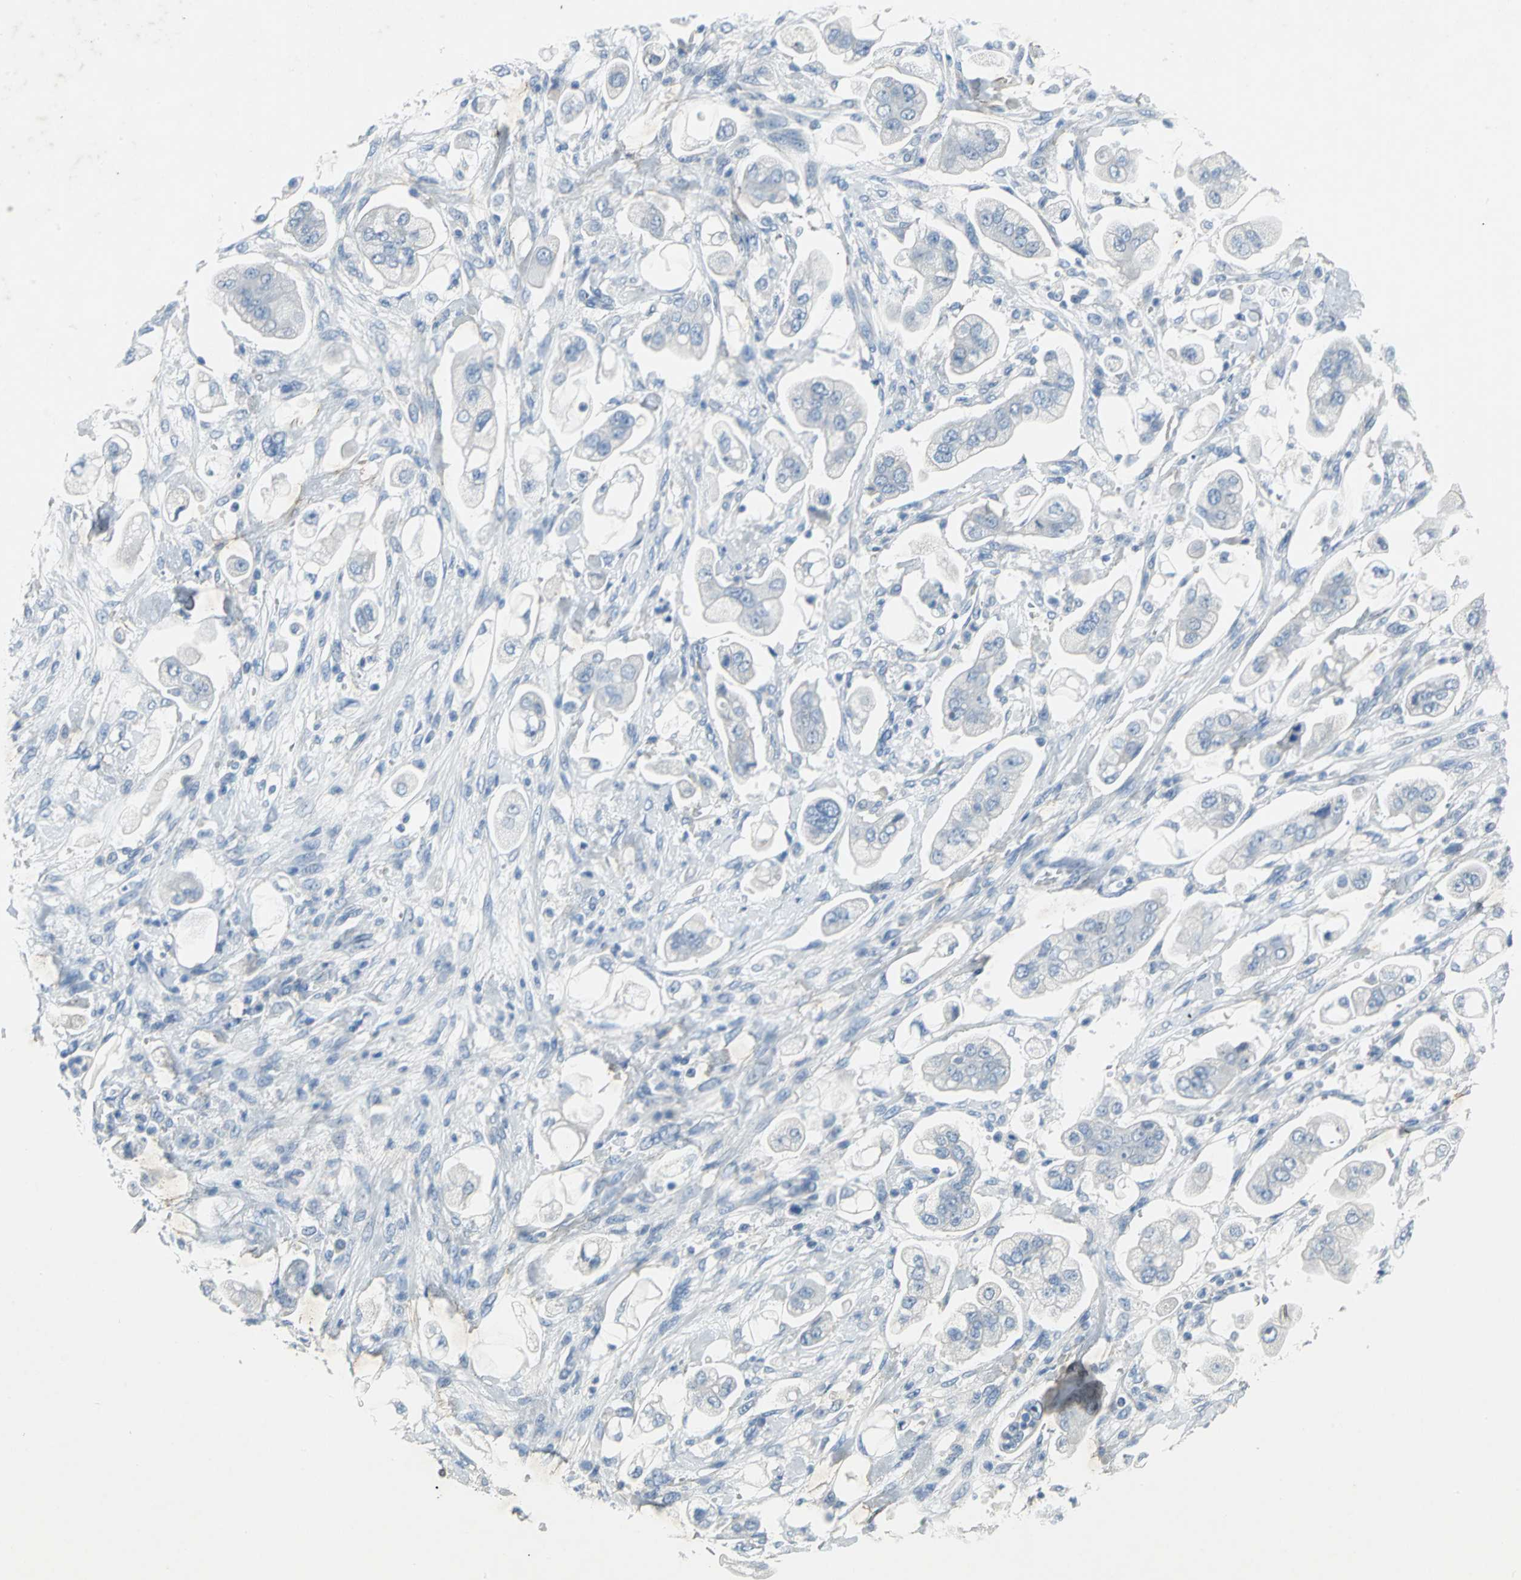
{"staining": {"intensity": "negative", "quantity": "none", "location": "none"}, "tissue": "stomach cancer", "cell_type": "Tumor cells", "image_type": "cancer", "snomed": [{"axis": "morphology", "description": "Adenocarcinoma, NOS"}, {"axis": "topography", "description": "Stomach"}], "caption": "Protein analysis of stomach cancer (adenocarcinoma) reveals no significant expression in tumor cells.", "gene": "PTGDS", "patient": {"sex": "male", "age": 62}}